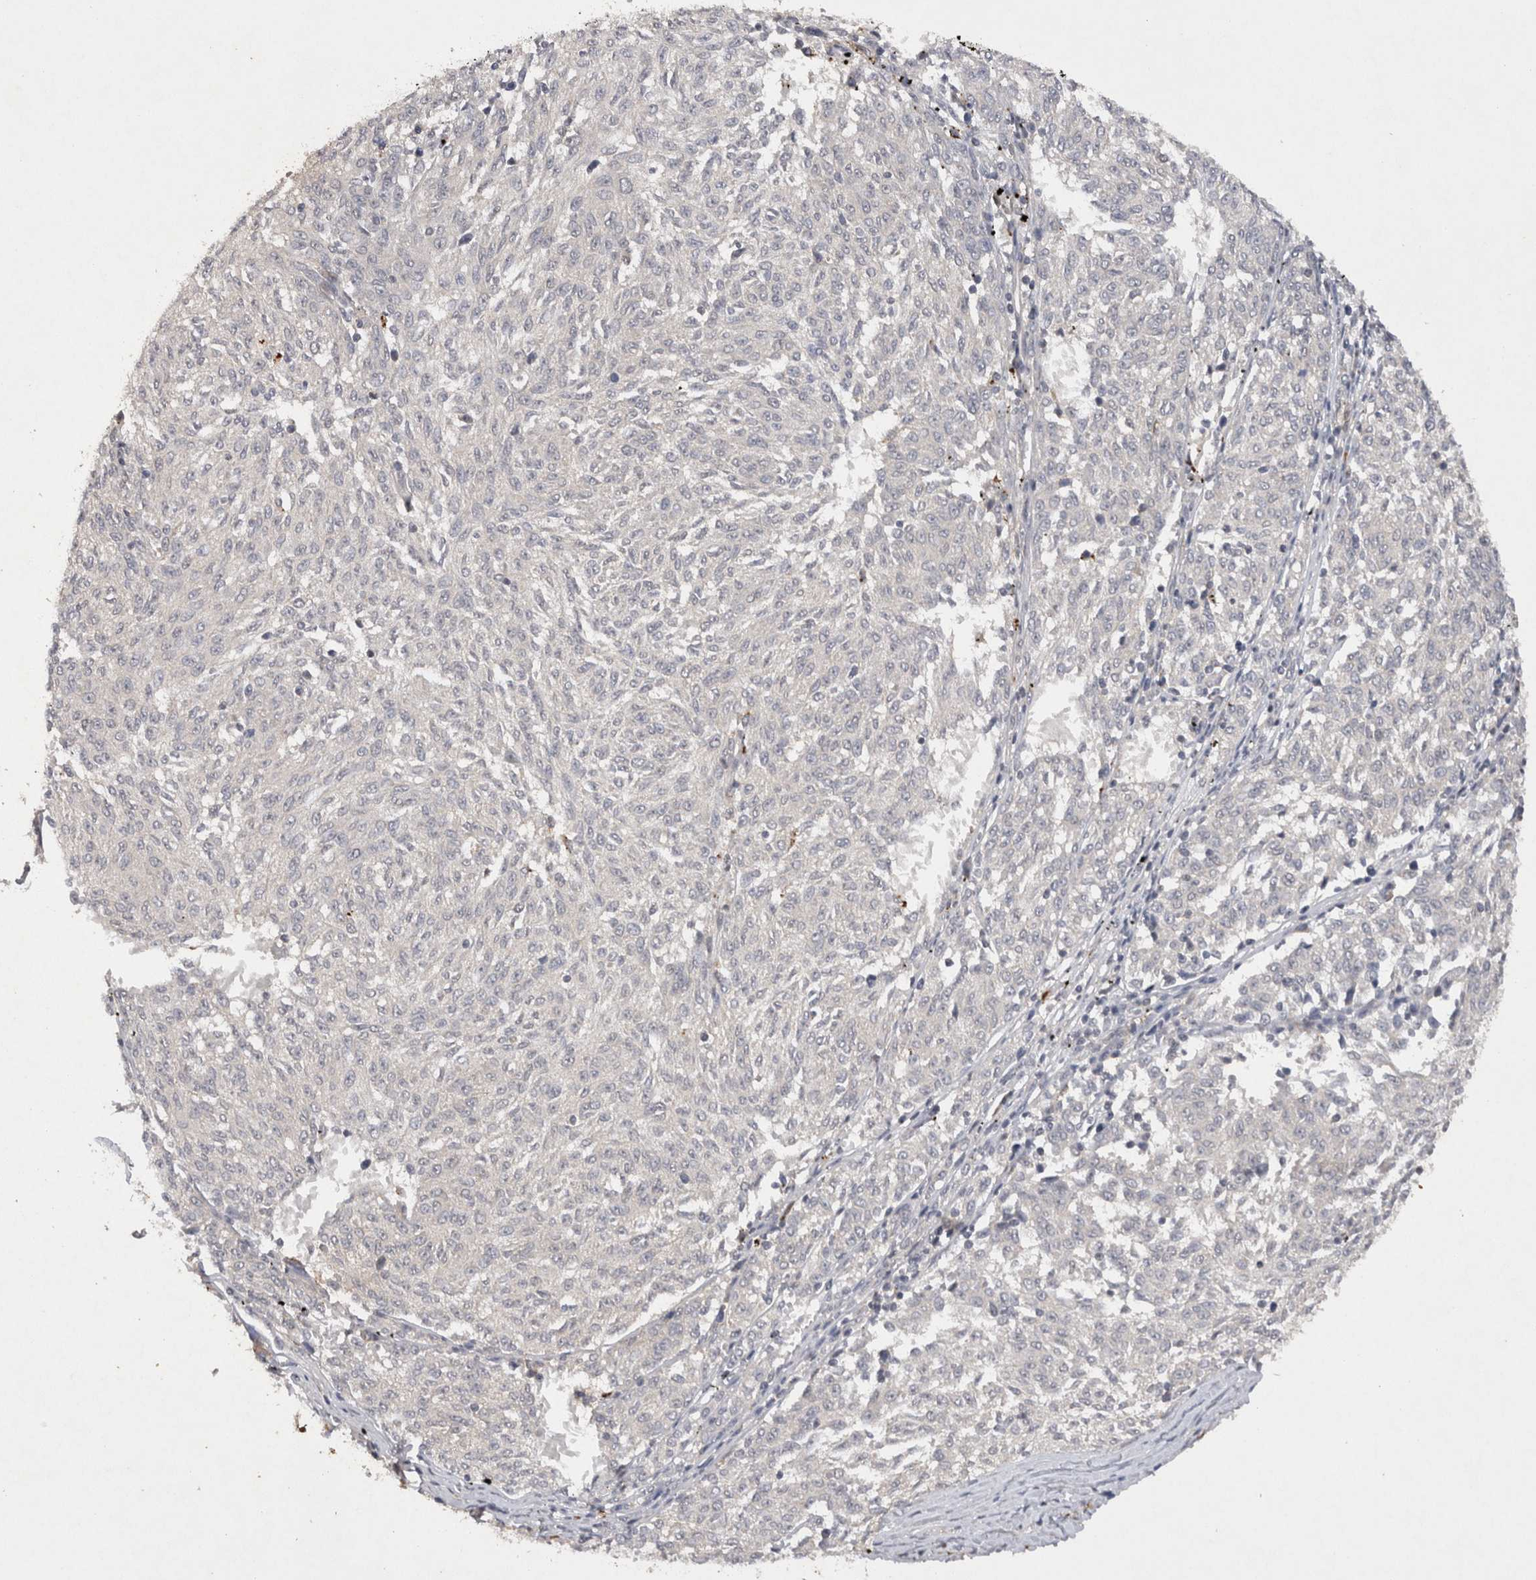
{"staining": {"intensity": "negative", "quantity": "none", "location": "none"}, "tissue": "melanoma", "cell_type": "Tumor cells", "image_type": "cancer", "snomed": [{"axis": "morphology", "description": "Malignant melanoma, NOS"}, {"axis": "topography", "description": "Skin"}], "caption": "Micrograph shows no significant protein staining in tumor cells of melanoma.", "gene": "RASSF3", "patient": {"sex": "female", "age": 72}}